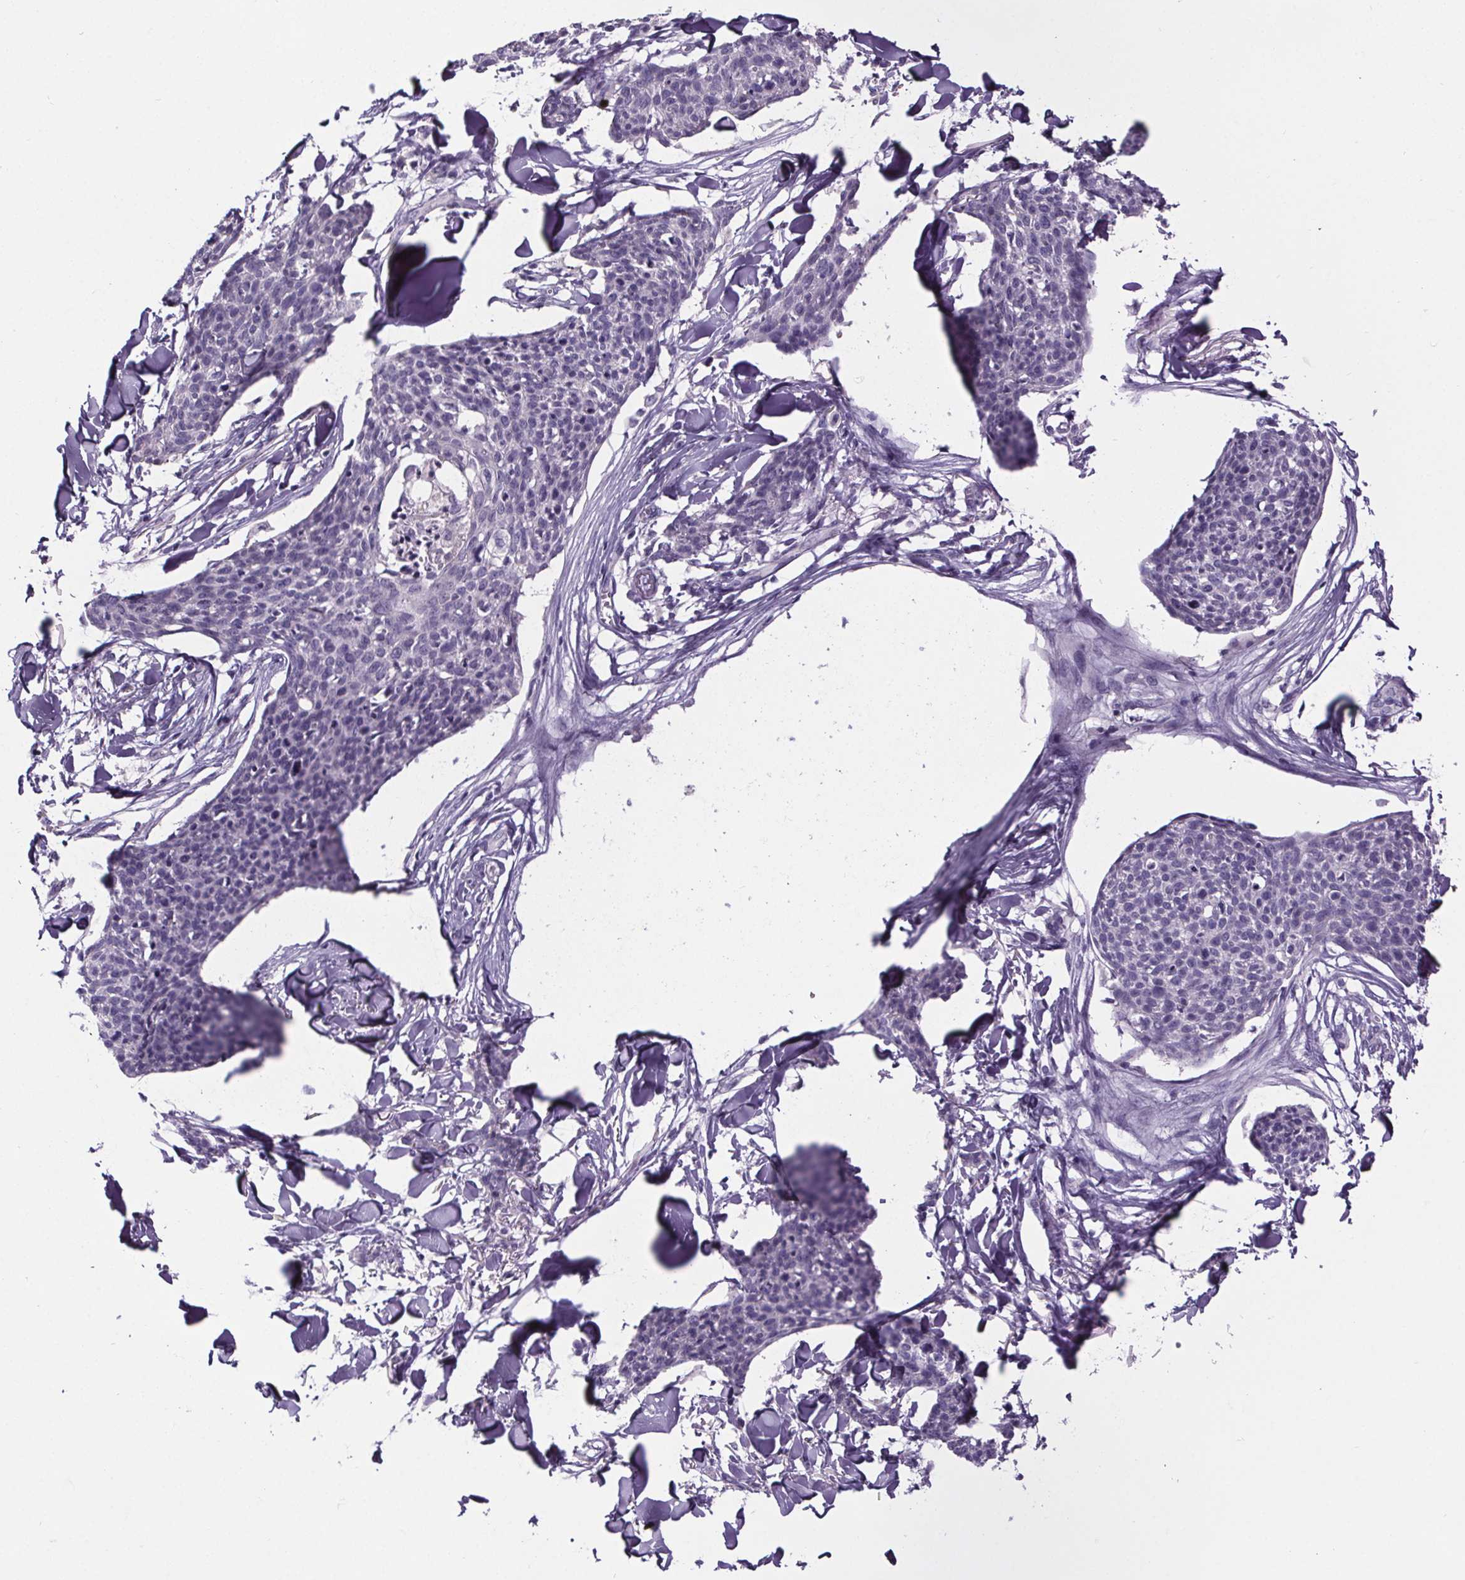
{"staining": {"intensity": "negative", "quantity": "none", "location": "none"}, "tissue": "skin cancer", "cell_type": "Tumor cells", "image_type": "cancer", "snomed": [{"axis": "morphology", "description": "Squamous cell carcinoma, NOS"}, {"axis": "topography", "description": "Skin"}, {"axis": "topography", "description": "Vulva"}], "caption": "Tumor cells show no significant expression in skin cancer.", "gene": "CUBN", "patient": {"sex": "female", "age": 75}}